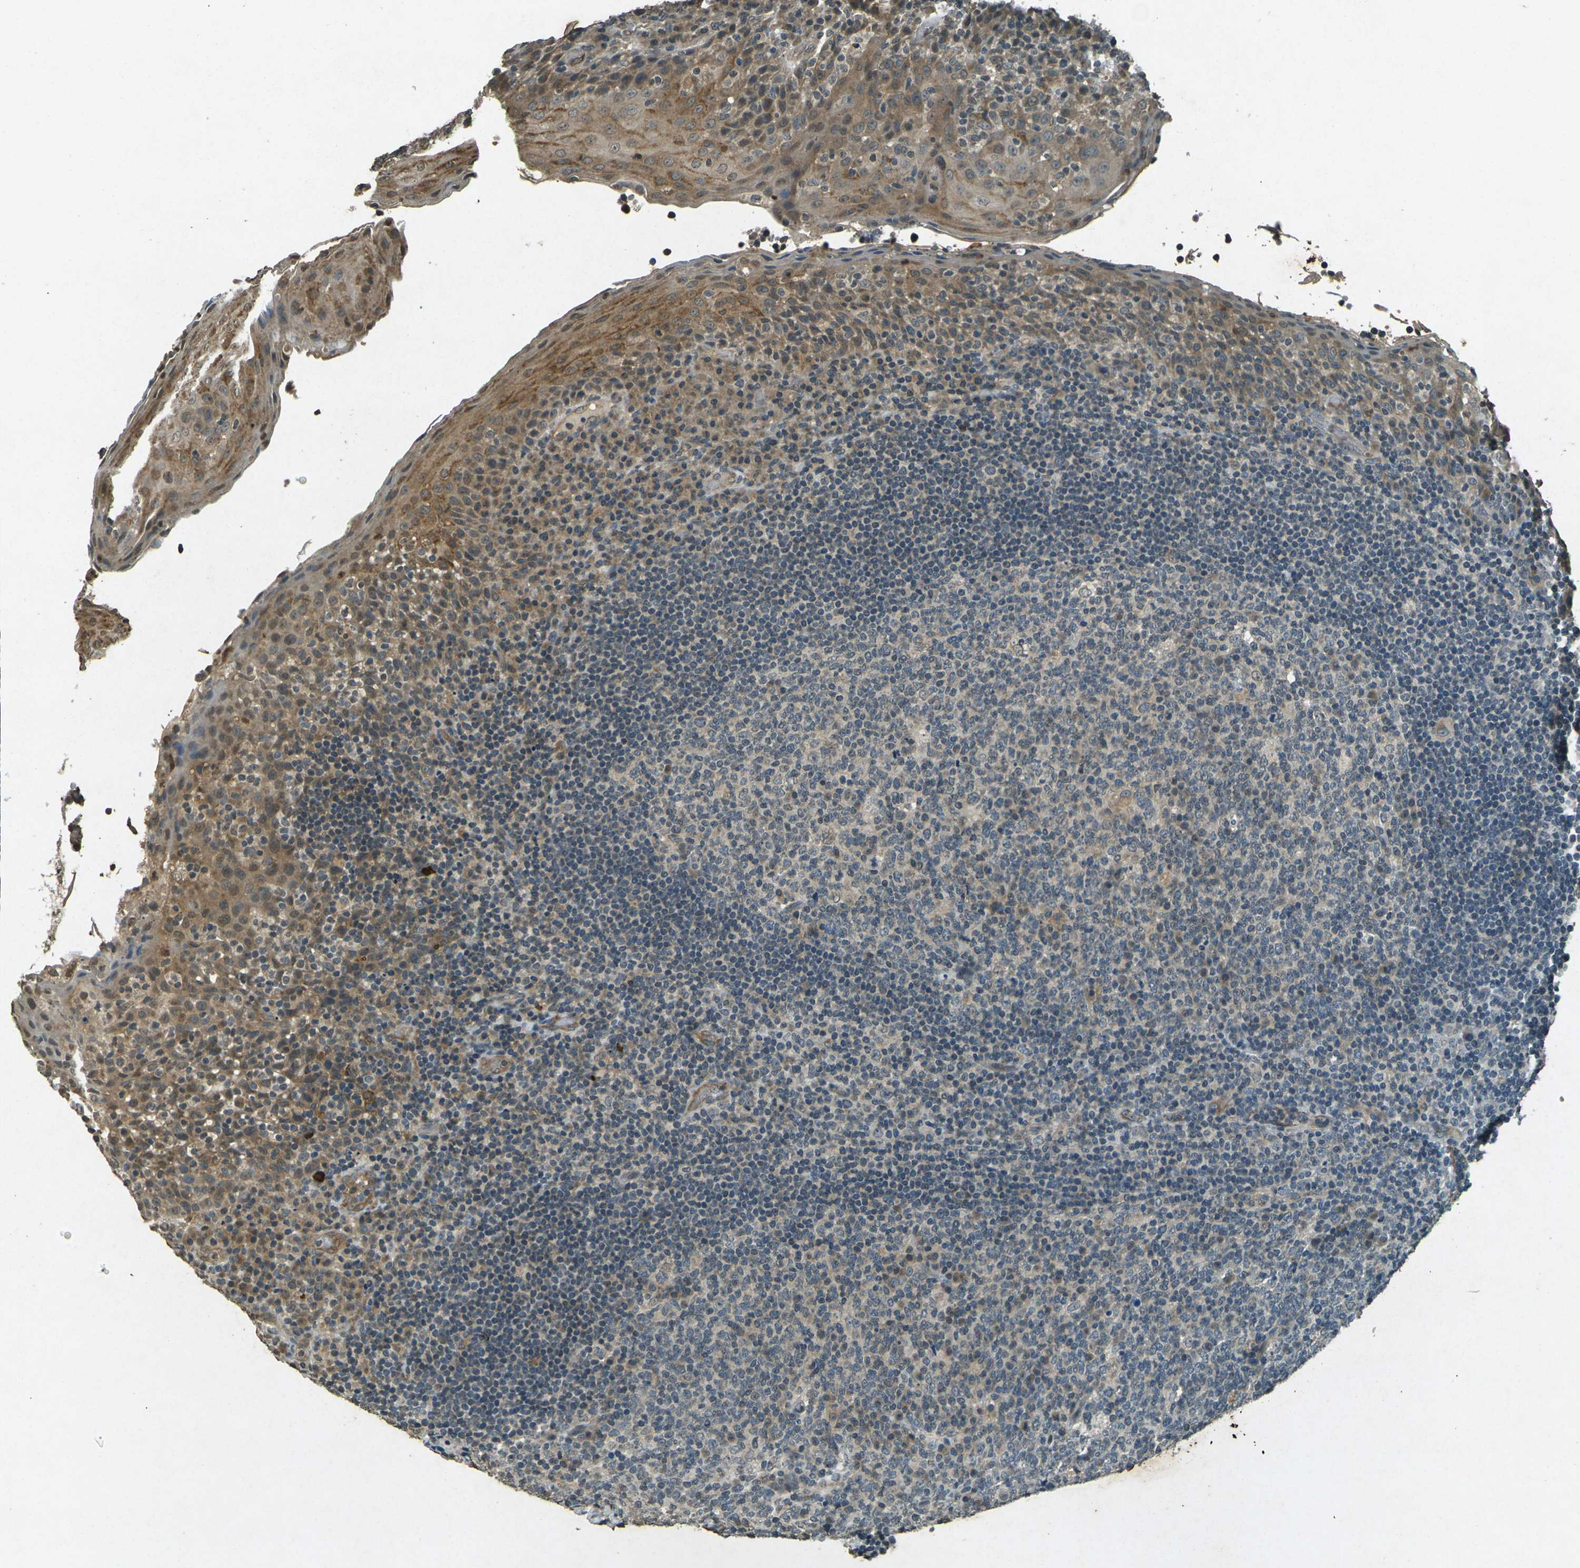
{"staining": {"intensity": "weak", "quantity": "<25%", "location": "cytoplasmic/membranous"}, "tissue": "tonsil", "cell_type": "Germinal center cells", "image_type": "normal", "snomed": [{"axis": "morphology", "description": "Normal tissue, NOS"}, {"axis": "topography", "description": "Tonsil"}], "caption": "Protein analysis of benign tonsil displays no significant staining in germinal center cells.", "gene": "PDE2A", "patient": {"sex": "male", "age": 17}}